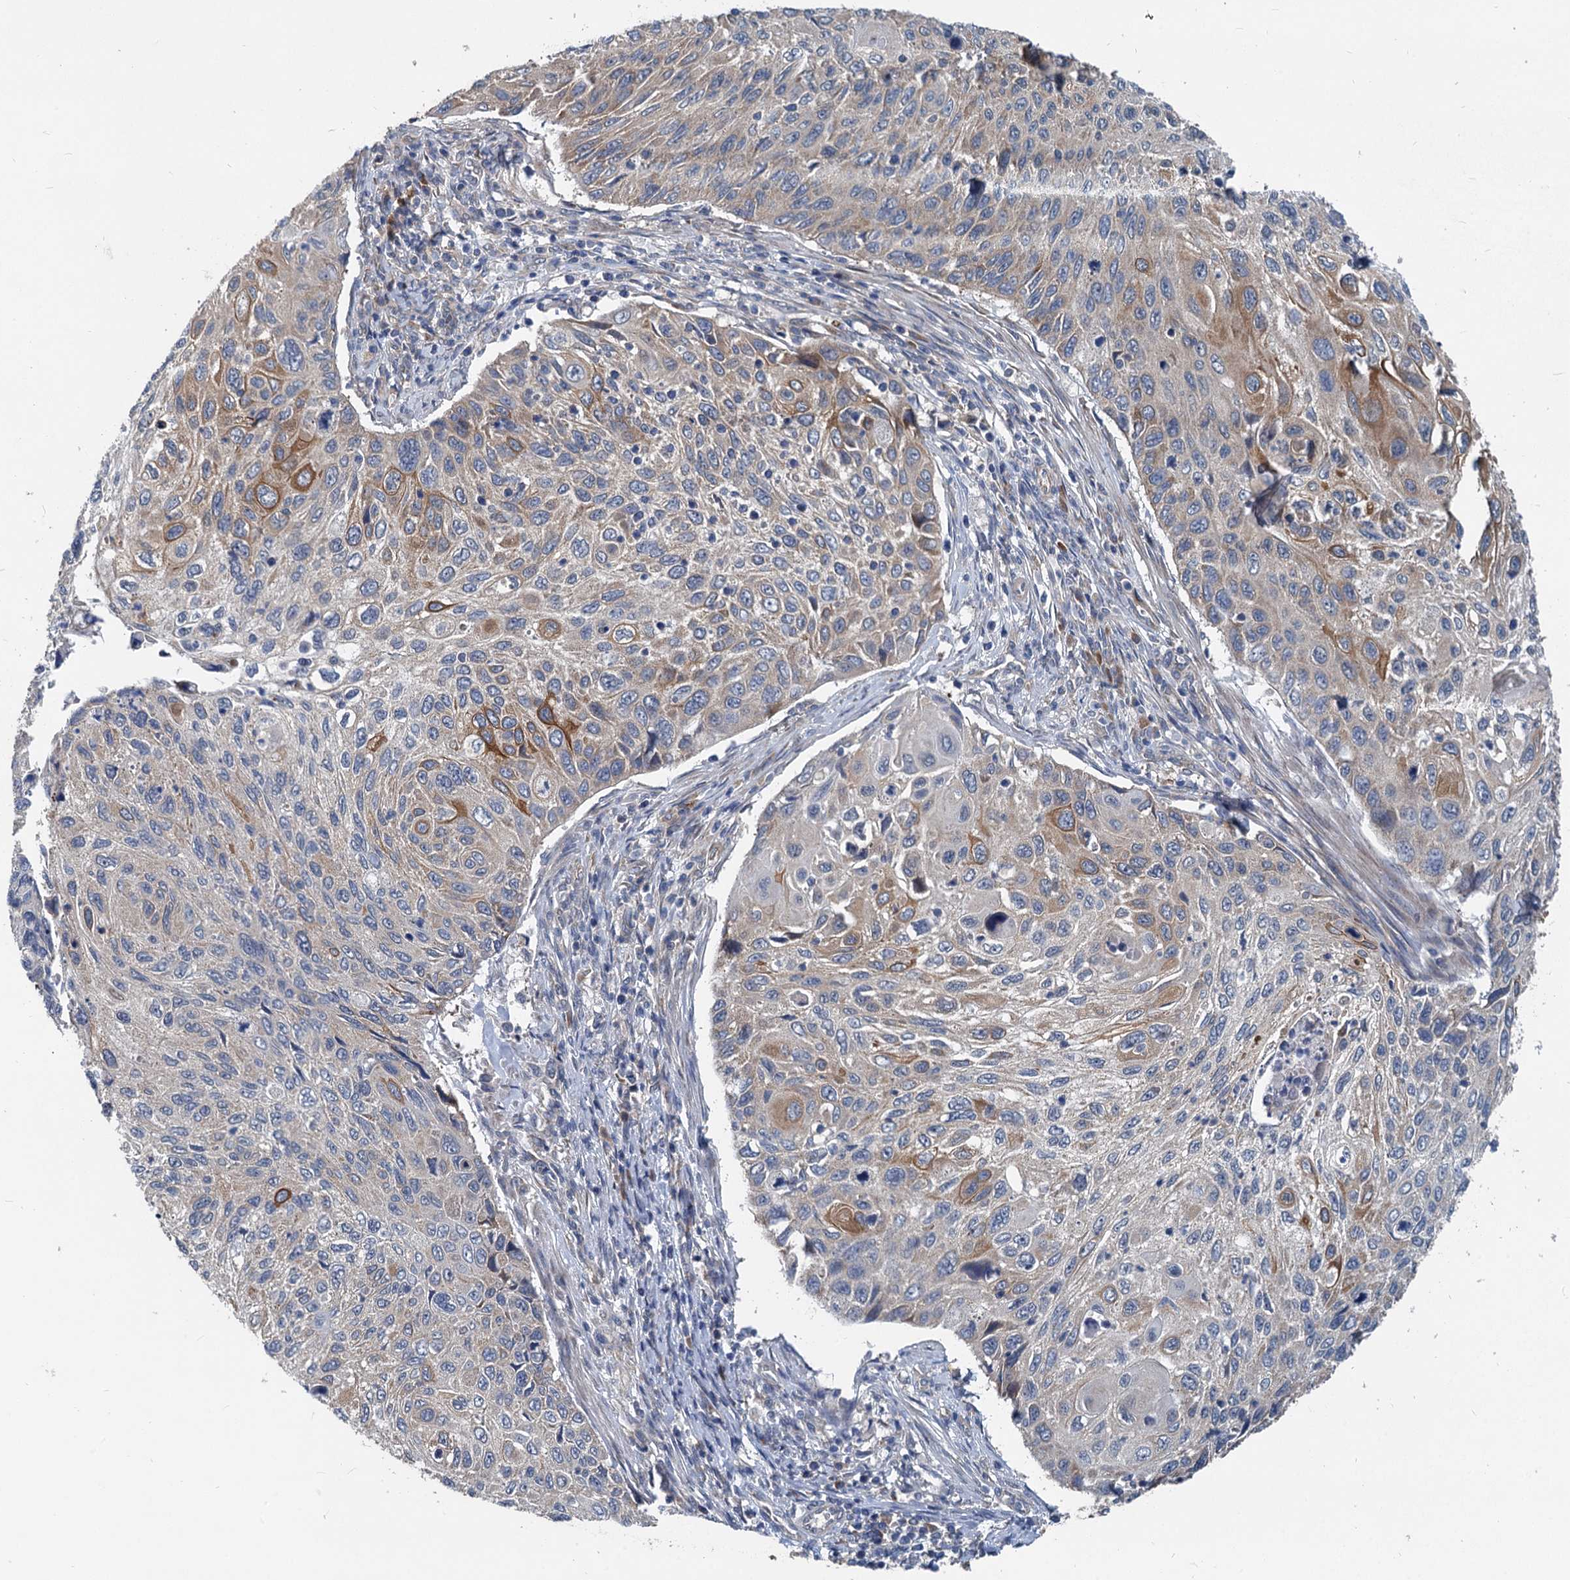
{"staining": {"intensity": "moderate", "quantity": "<25%", "location": "cytoplasmic/membranous"}, "tissue": "cervical cancer", "cell_type": "Tumor cells", "image_type": "cancer", "snomed": [{"axis": "morphology", "description": "Squamous cell carcinoma, NOS"}, {"axis": "topography", "description": "Cervix"}], "caption": "A high-resolution micrograph shows immunohistochemistry staining of cervical squamous cell carcinoma, which demonstrates moderate cytoplasmic/membranous expression in approximately <25% of tumor cells.", "gene": "EIF2B2", "patient": {"sex": "female", "age": 70}}